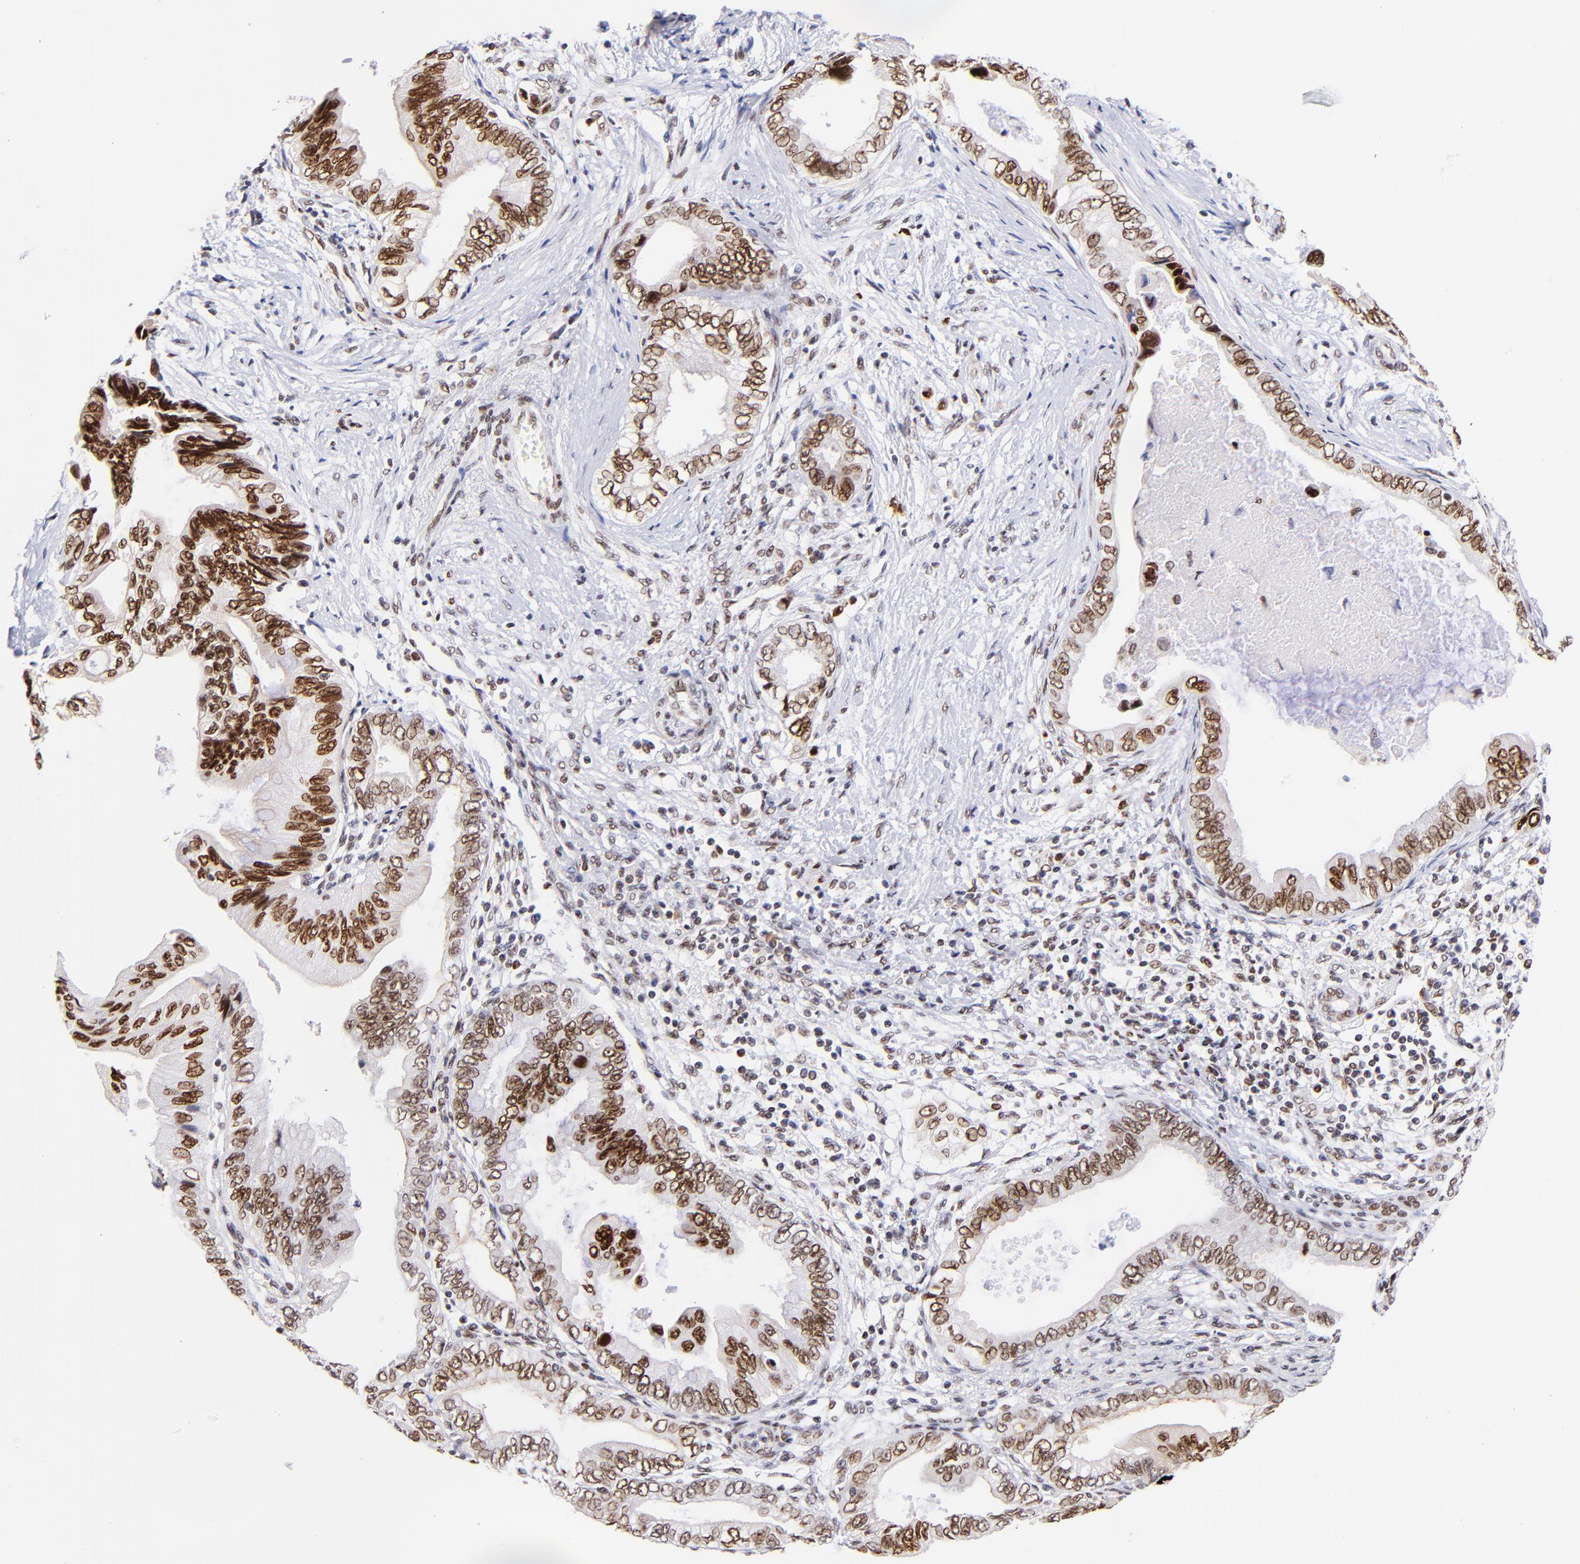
{"staining": {"intensity": "strong", "quantity": ">75%", "location": "nuclear"}, "tissue": "pancreatic cancer", "cell_type": "Tumor cells", "image_type": "cancer", "snomed": [{"axis": "morphology", "description": "Adenocarcinoma, NOS"}, {"axis": "topography", "description": "Pancreas"}], "caption": "Immunohistochemical staining of pancreatic adenocarcinoma displays high levels of strong nuclear protein staining in approximately >75% of tumor cells.", "gene": "MIDEAS", "patient": {"sex": "female", "age": 66}}